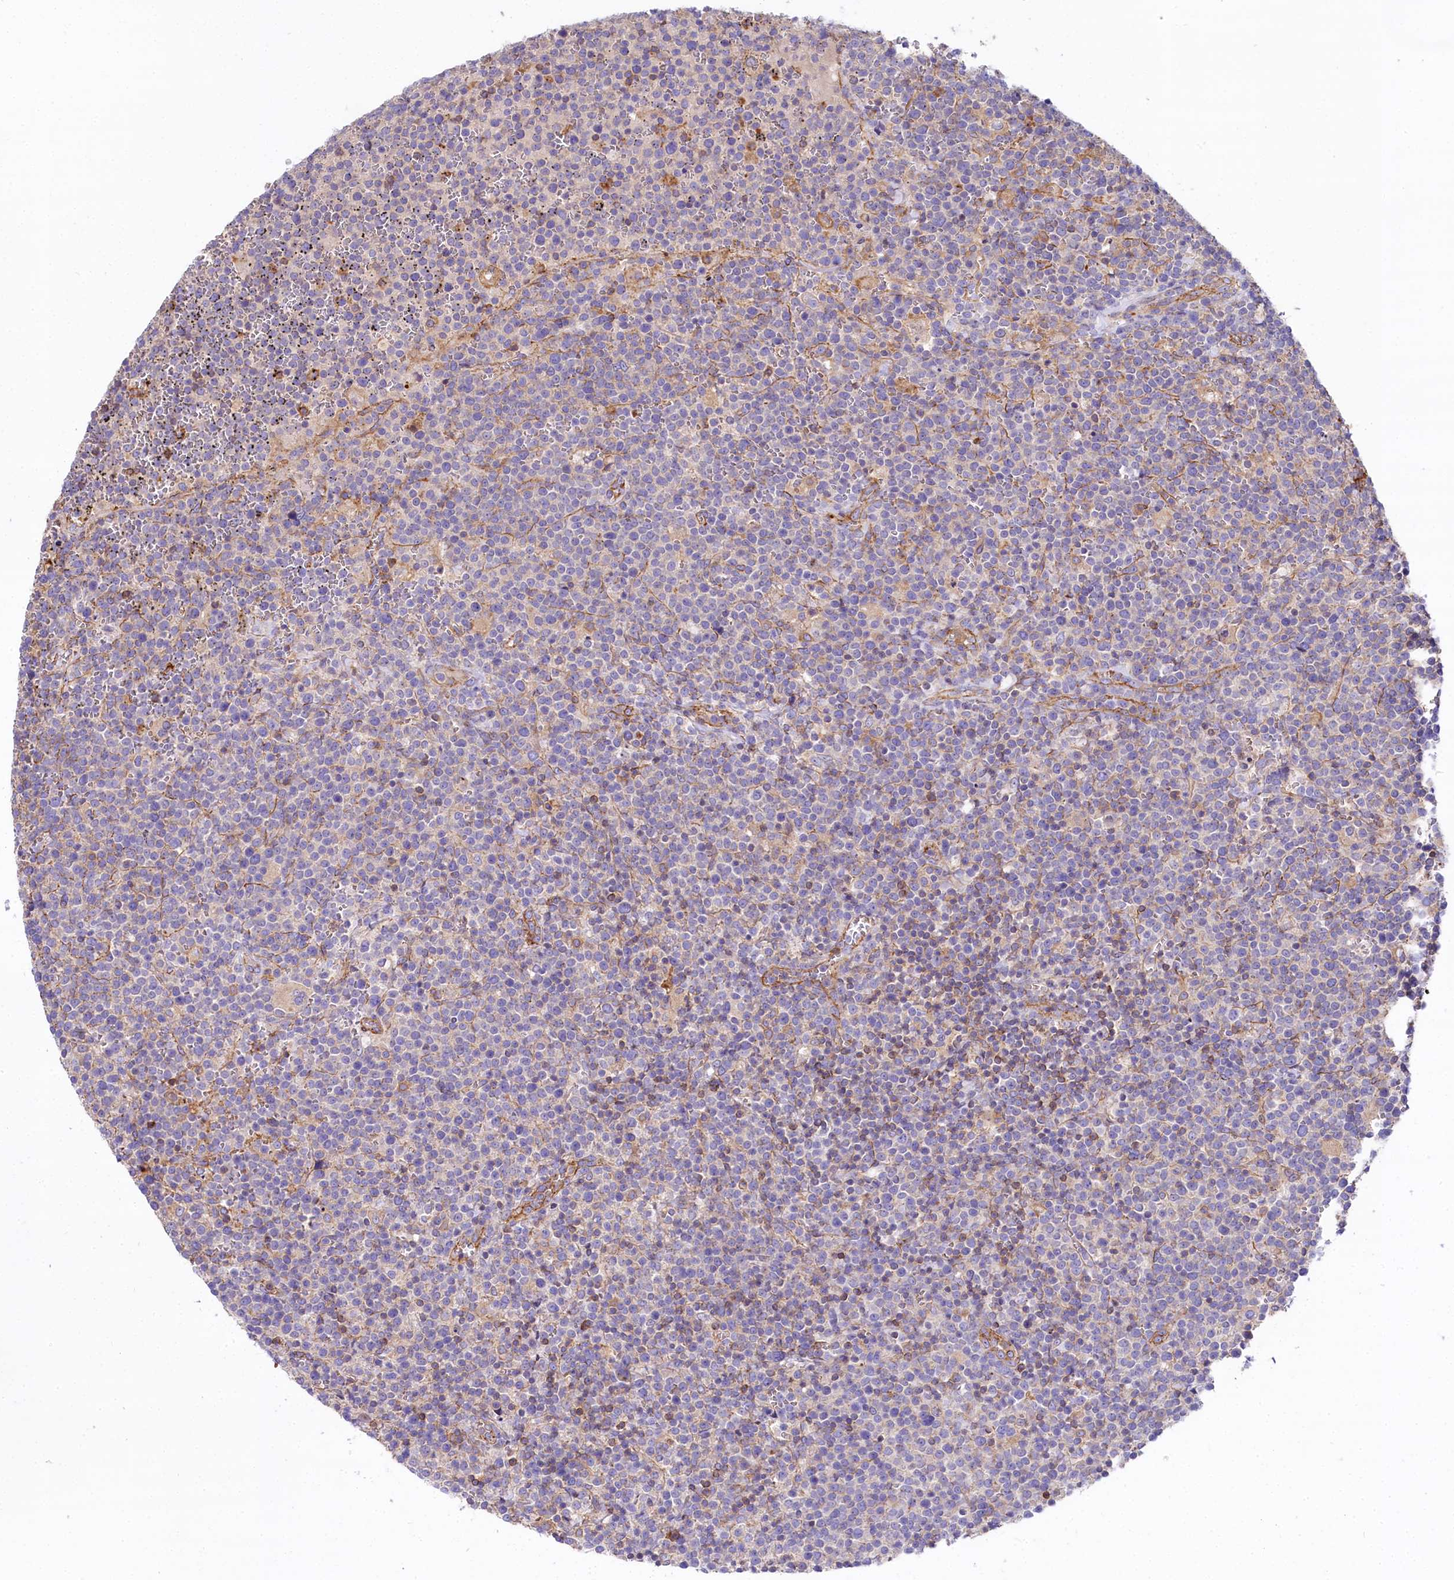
{"staining": {"intensity": "negative", "quantity": "none", "location": "none"}, "tissue": "lymphoma", "cell_type": "Tumor cells", "image_type": "cancer", "snomed": [{"axis": "morphology", "description": "Malignant lymphoma, non-Hodgkin's type, High grade"}, {"axis": "topography", "description": "Lymph node"}], "caption": "Immunohistochemistry of human high-grade malignant lymphoma, non-Hodgkin's type reveals no expression in tumor cells.", "gene": "FCHSD2", "patient": {"sex": "male", "age": 61}}